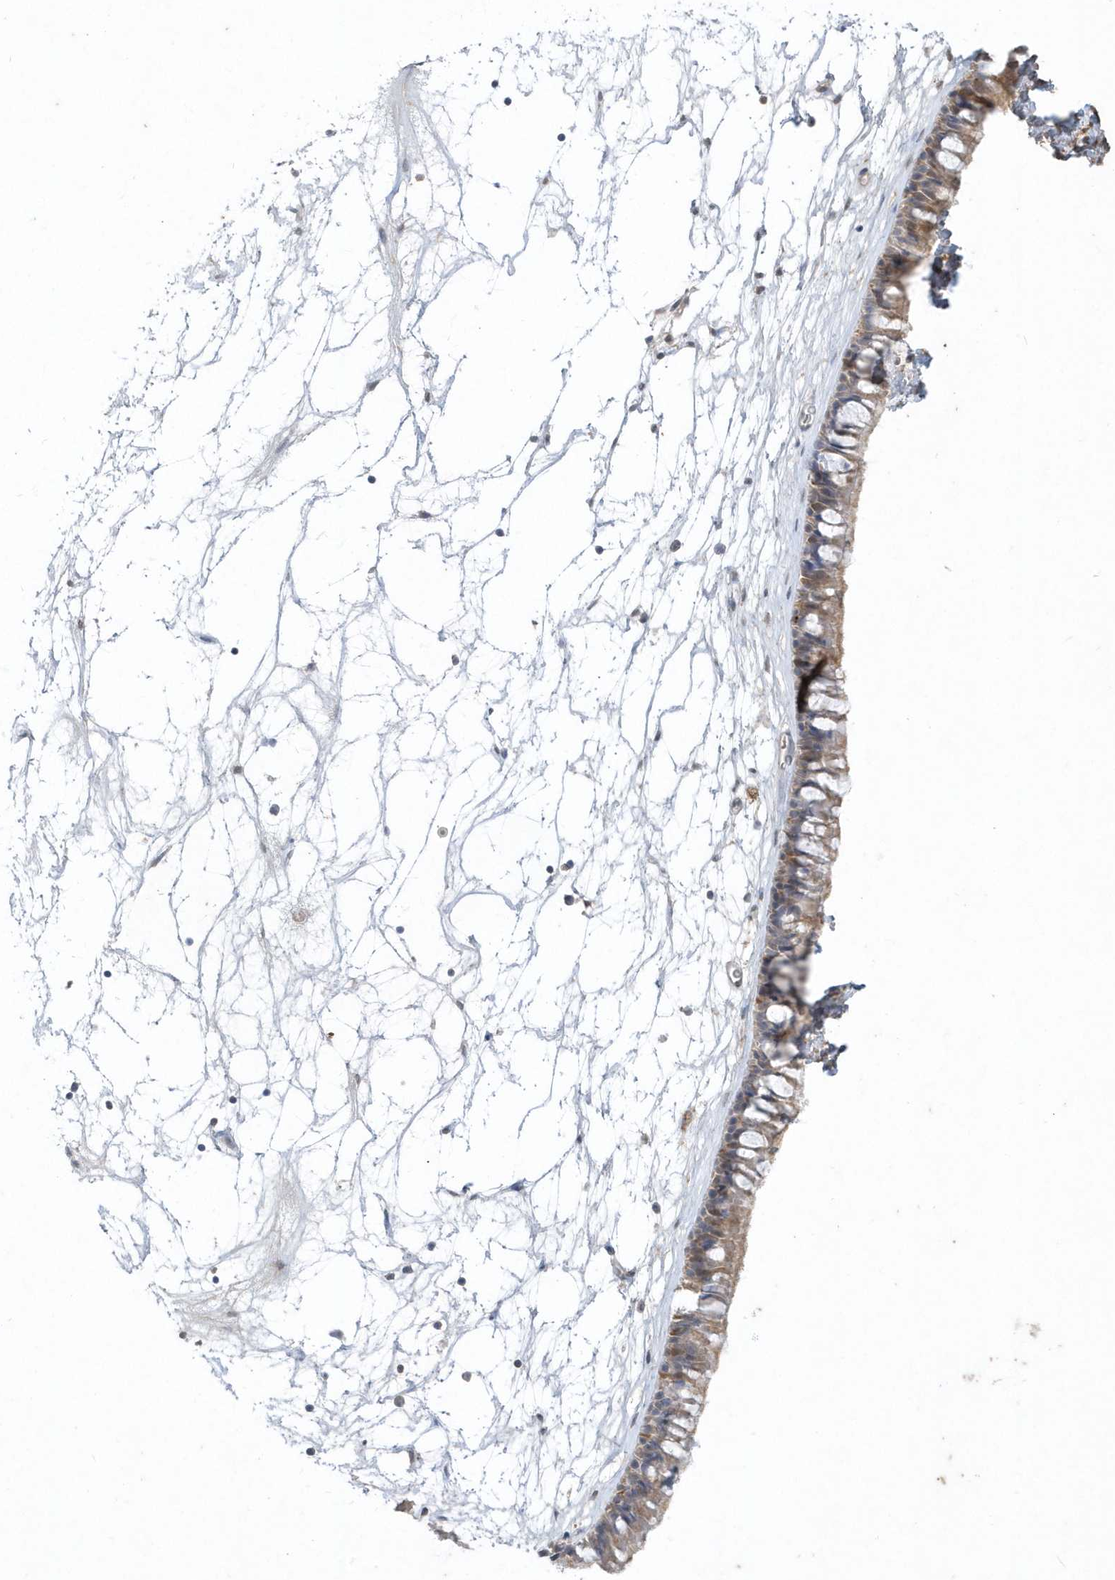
{"staining": {"intensity": "moderate", "quantity": ">75%", "location": "cytoplasmic/membranous"}, "tissue": "nasopharynx", "cell_type": "Respiratory epithelial cells", "image_type": "normal", "snomed": [{"axis": "morphology", "description": "Normal tissue, NOS"}, {"axis": "topography", "description": "Nasopharynx"}], "caption": "IHC (DAB) staining of benign human nasopharynx demonstrates moderate cytoplasmic/membranous protein positivity in about >75% of respiratory epithelial cells. The staining was performed using DAB (3,3'-diaminobenzidine) to visualize the protein expression in brown, while the nuclei were stained in blue with hematoxylin (Magnification: 20x).", "gene": "AKR7A2", "patient": {"sex": "male", "age": 64}}